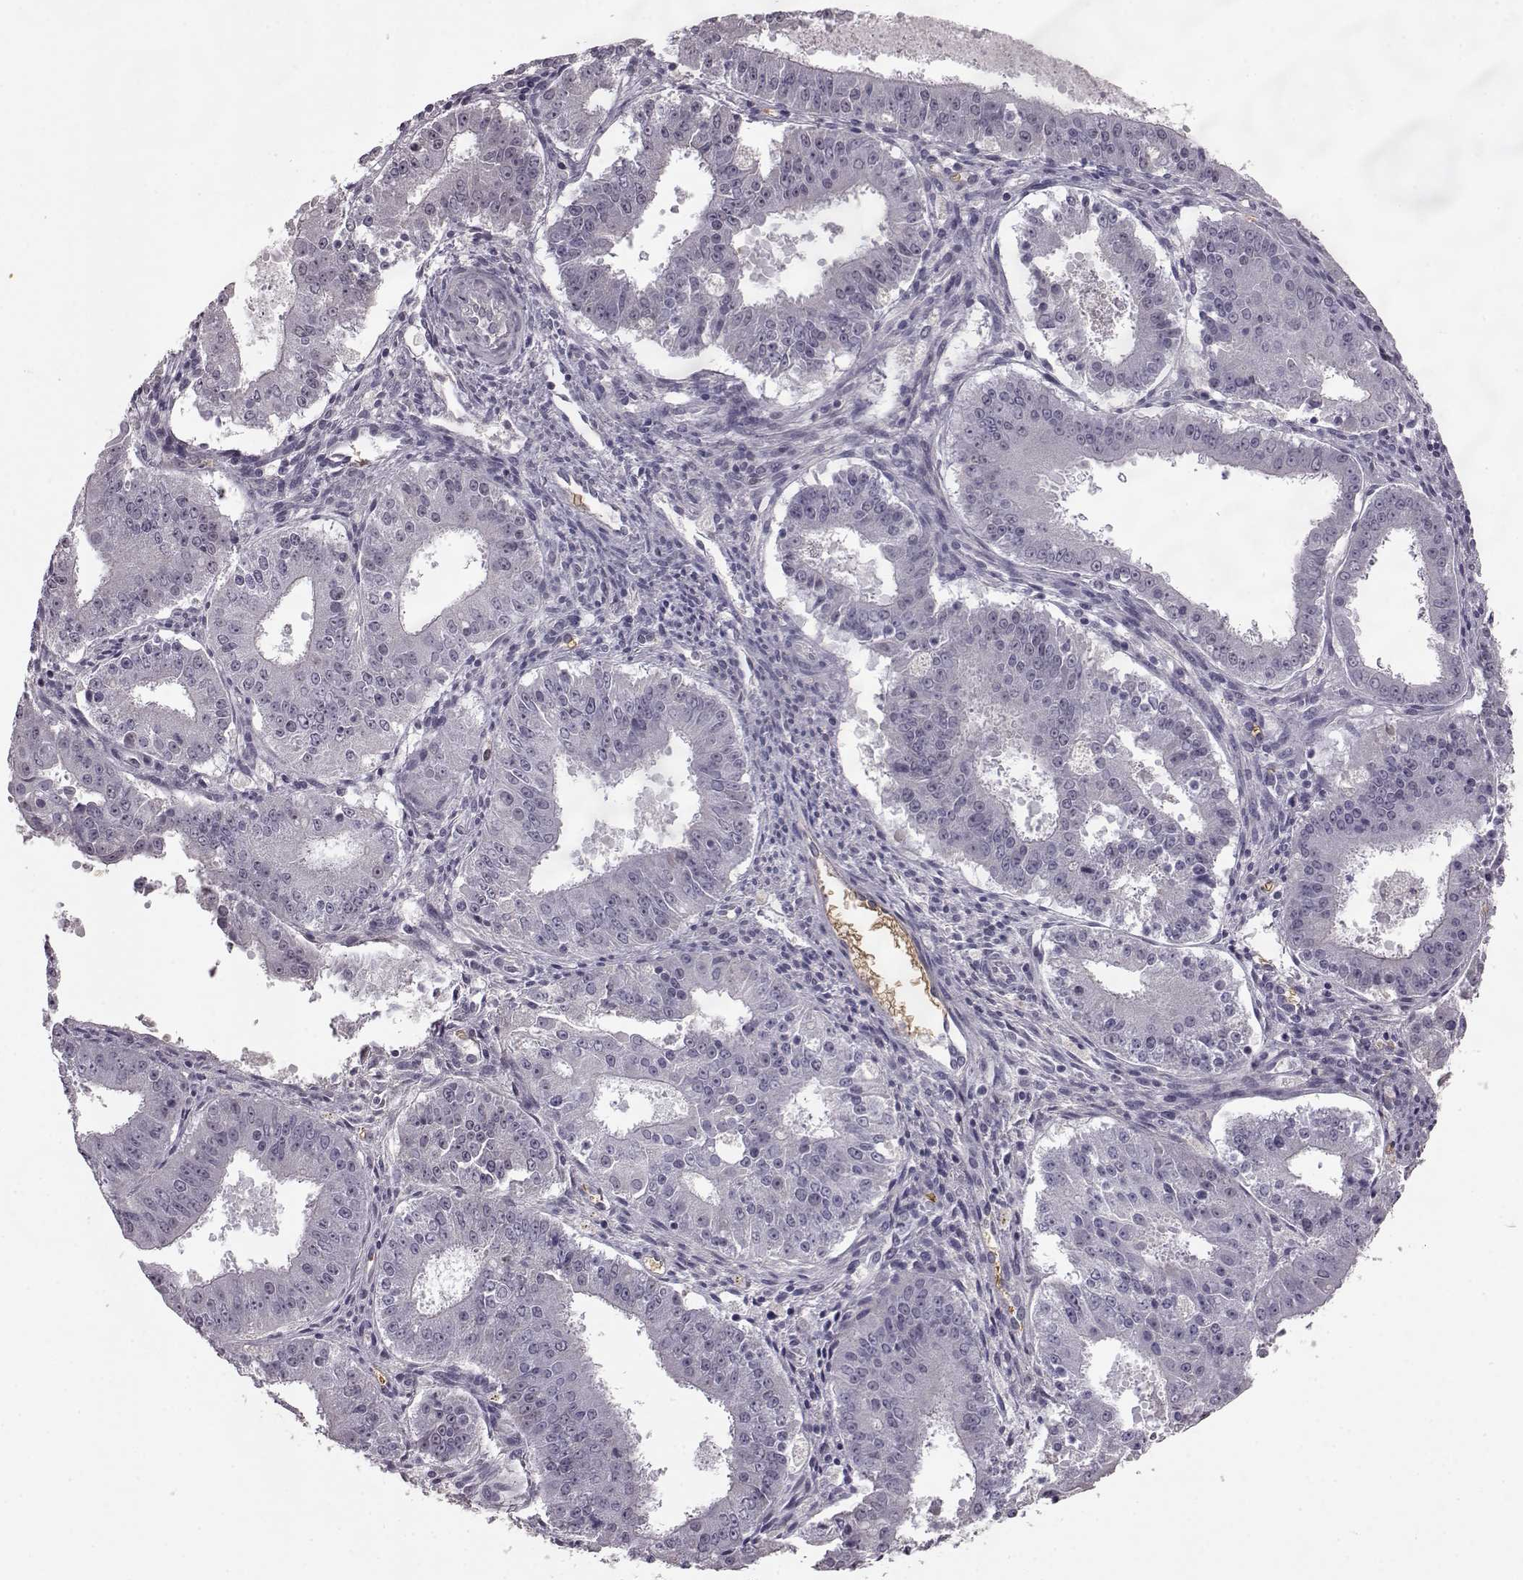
{"staining": {"intensity": "negative", "quantity": "none", "location": "none"}, "tissue": "ovarian cancer", "cell_type": "Tumor cells", "image_type": "cancer", "snomed": [{"axis": "morphology", "description": "Carcinoma, endometroid"}, {"axis": "topography", "description": "Ovary"}], "caption": "Immunohistochemistry (IHC) of human ovarian cancer (endometroid carcinoma) exhibits no positivity in tumor cells.", "gene": "PROP1", "patient": {"sex": "female", "age": 42}}